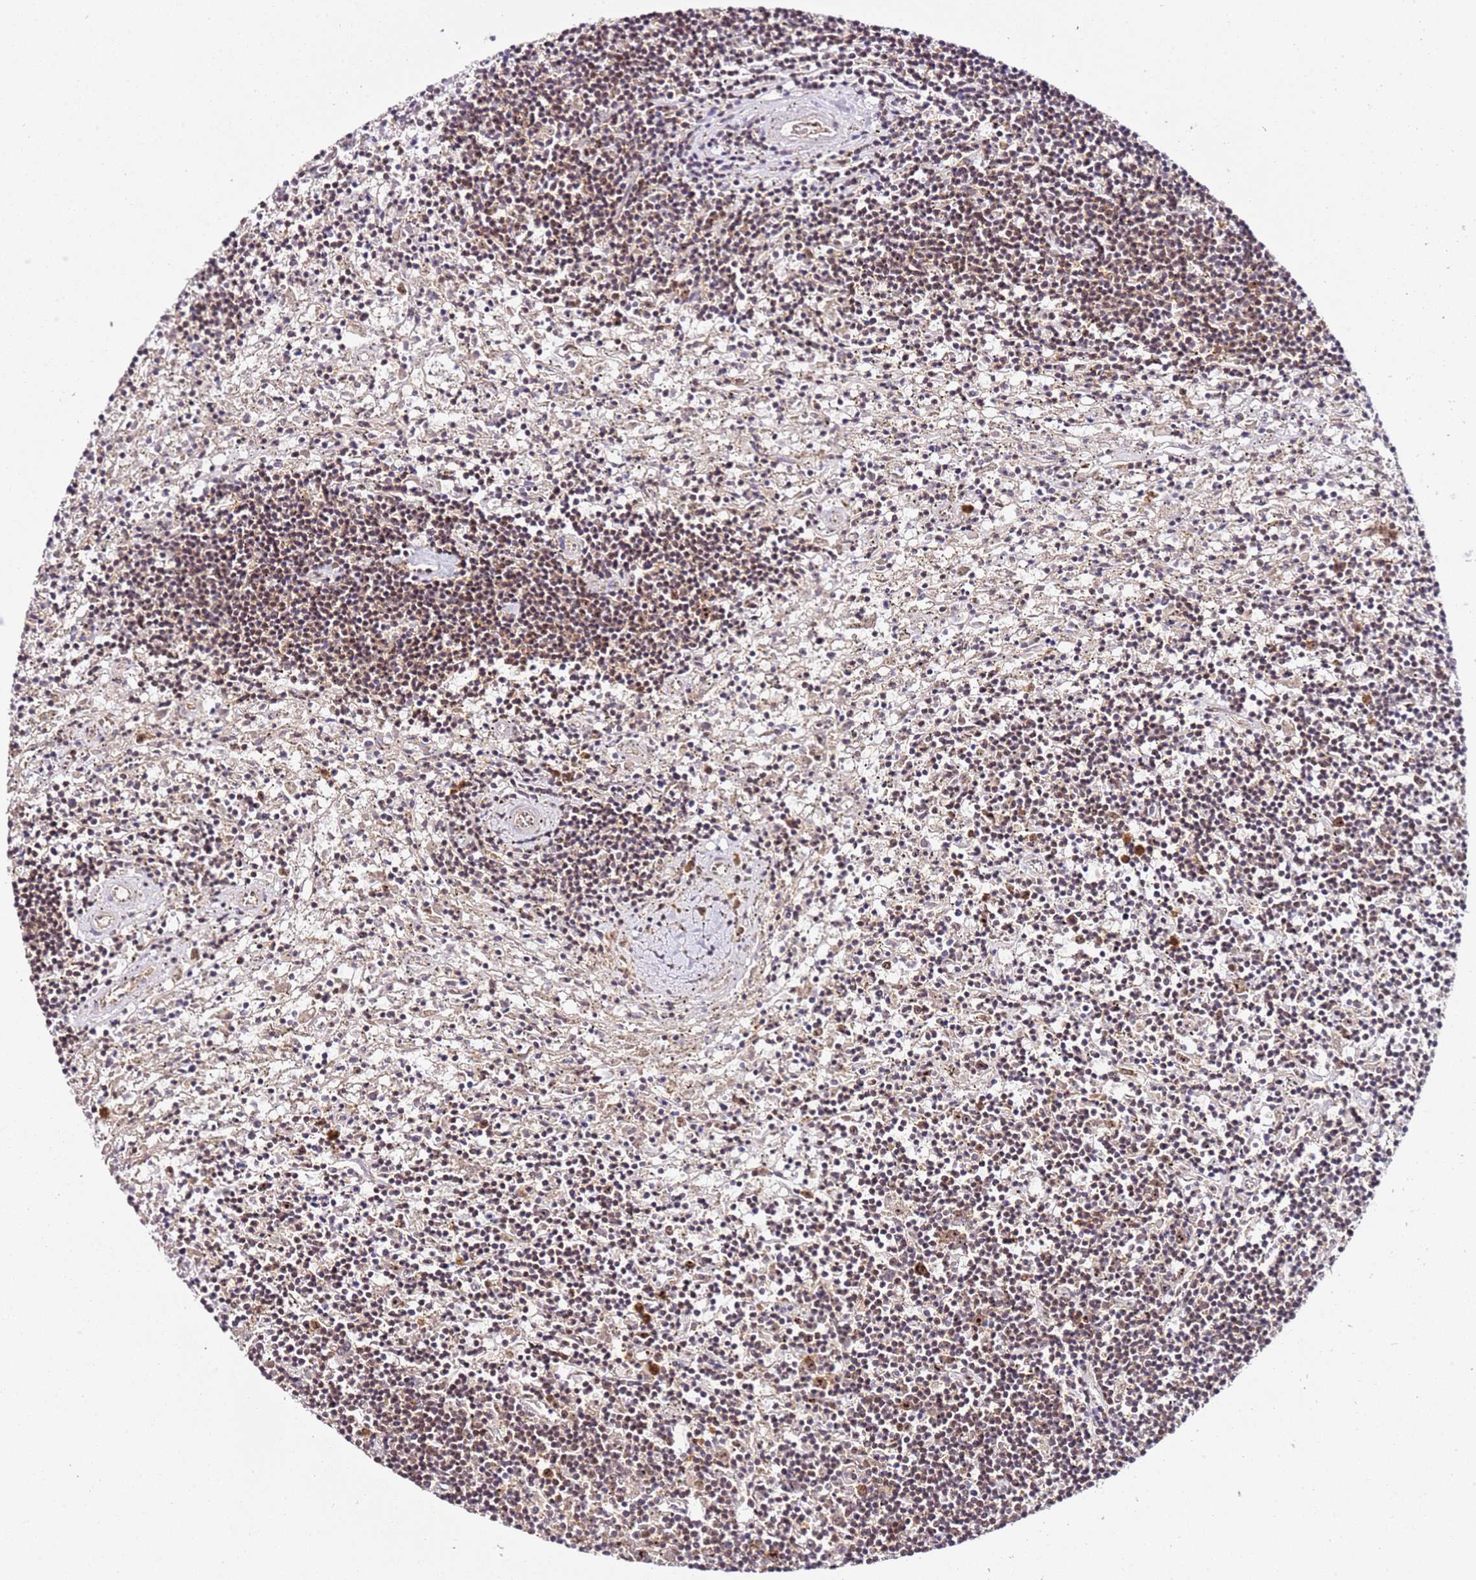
{"staining": {"intensity": "weak", "quantity": ">75%", "location": "cytoplasmic/membranous,nuclear"}, "tissue": "lymphoma", "cell_type": "Tumor cells", "image_type": "cancer", "snomed": [{"axis": "morphology", "description": "Malignant lymphoma, non-Hodgkin's type, Low grade"}, {"axis": "topography", "description": "Spleen"}], "caption": "Lymphoma stained for a protein demonstrates weak cytoplasmic/membranous and nuclear positivity in tumor cells. The staining was performed using DAB (3,3'-diaminobenzidine) to visualize the protein expression in brown, while the nuclei were stained in blue with hematoxylin (Magnification: 20x).", "gene": "DDX27", "patient": {"sex": "male", "age": 76}}